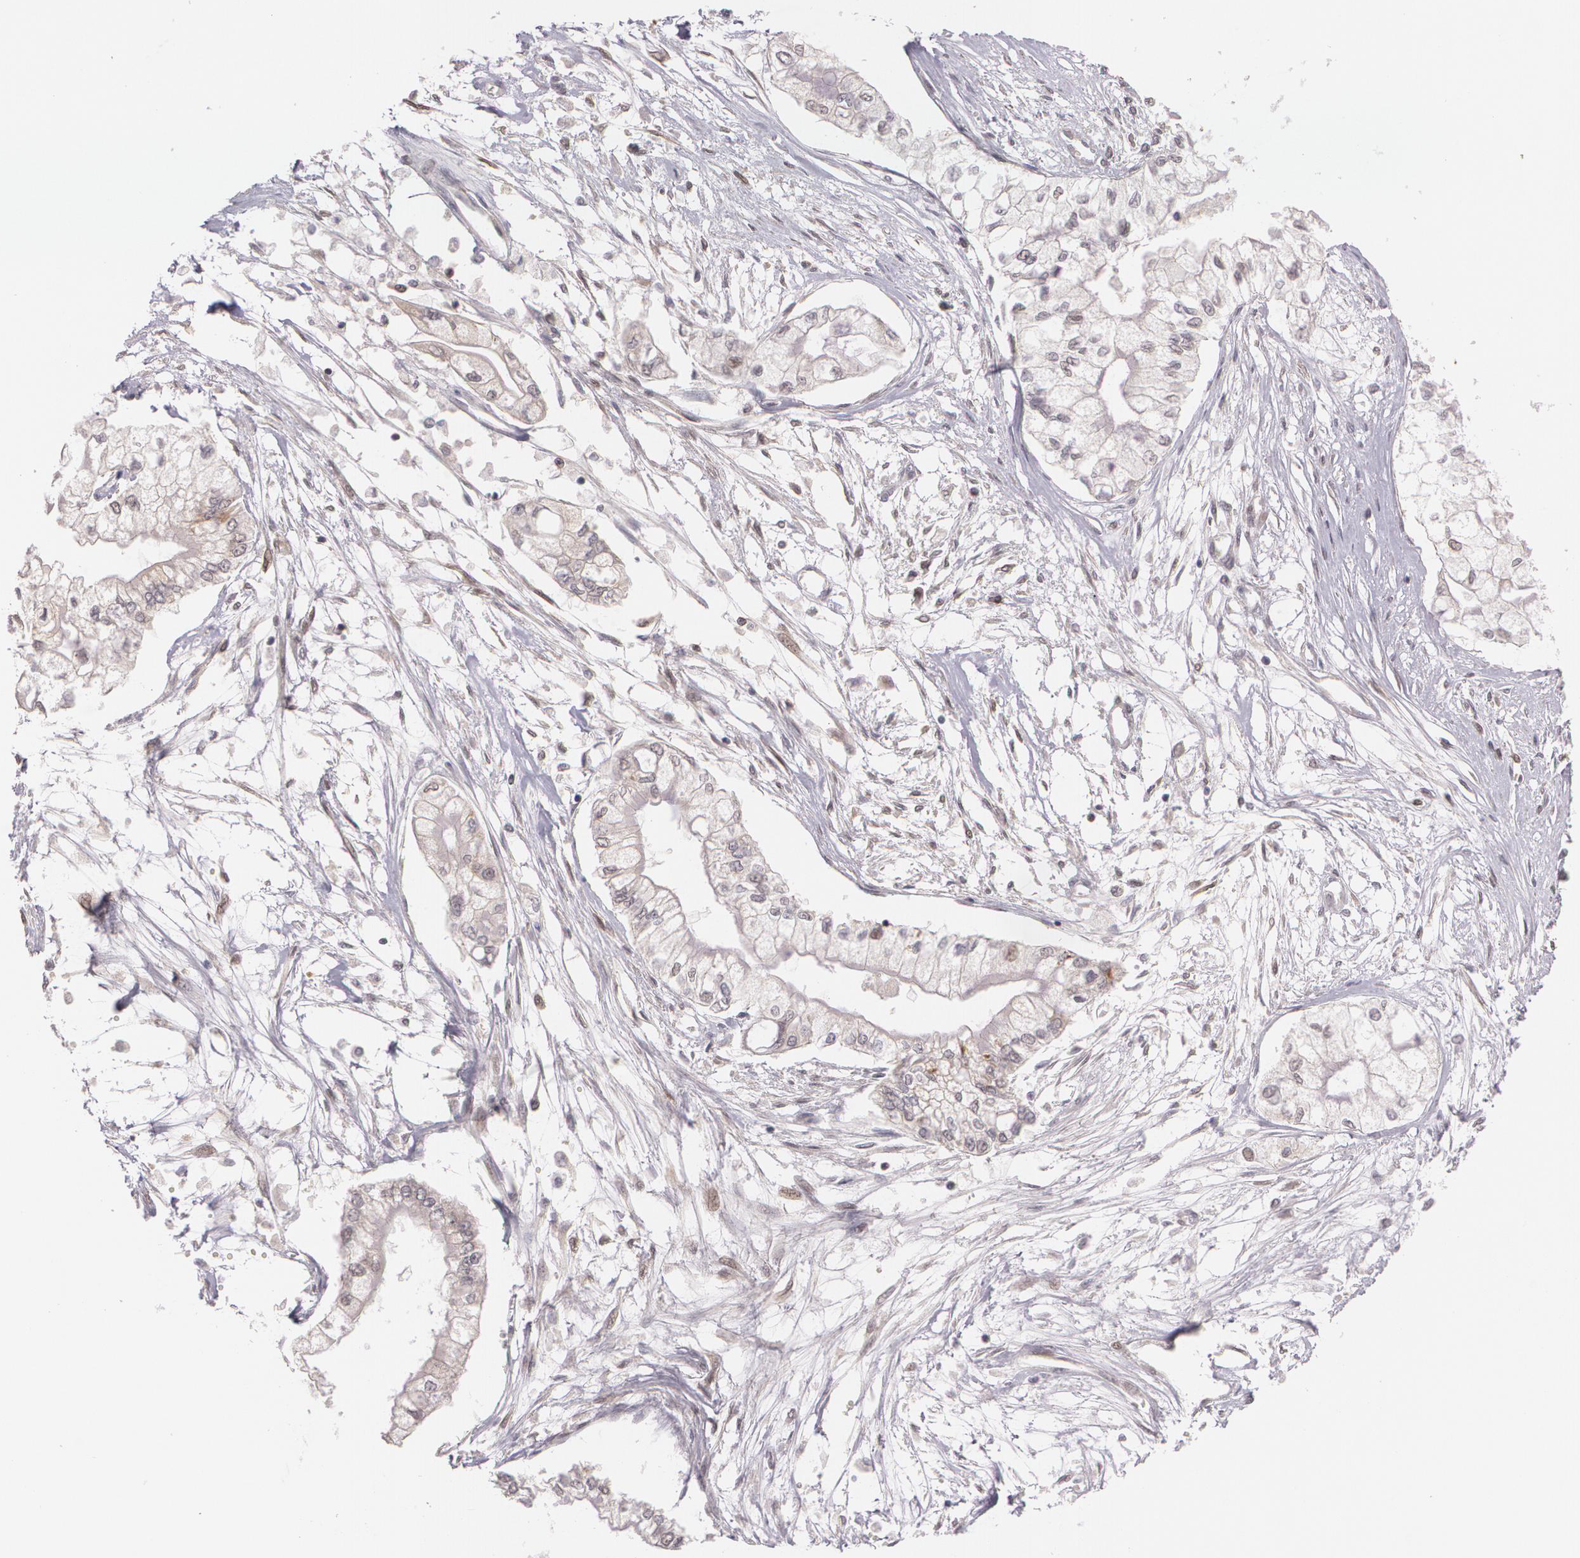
{"staining": {"intensity": "weak", "quantity": "<25%", "location": "cytoplasmic/membranous,nuclear"}, "tissue": "pancreatic cancer", "cell_type": "Tumor cells", "image_type": "cancer", "snomed": [{"axis": "morphology", "description": "Adenocarcinoma, NOS"}, {"axis": "topography", "description": "Pancreas"}], "caption": "A histopathology image of pancreatic cancer (adenocarcinoma) stained for a protein reveals no brown staining in tumor cells. The staining is performed using DAB brown chromogen with nuclei counter-stained in using hematoxylin.", "gene": "CUL2", "patient": {"sex": "male", "age": 79}}